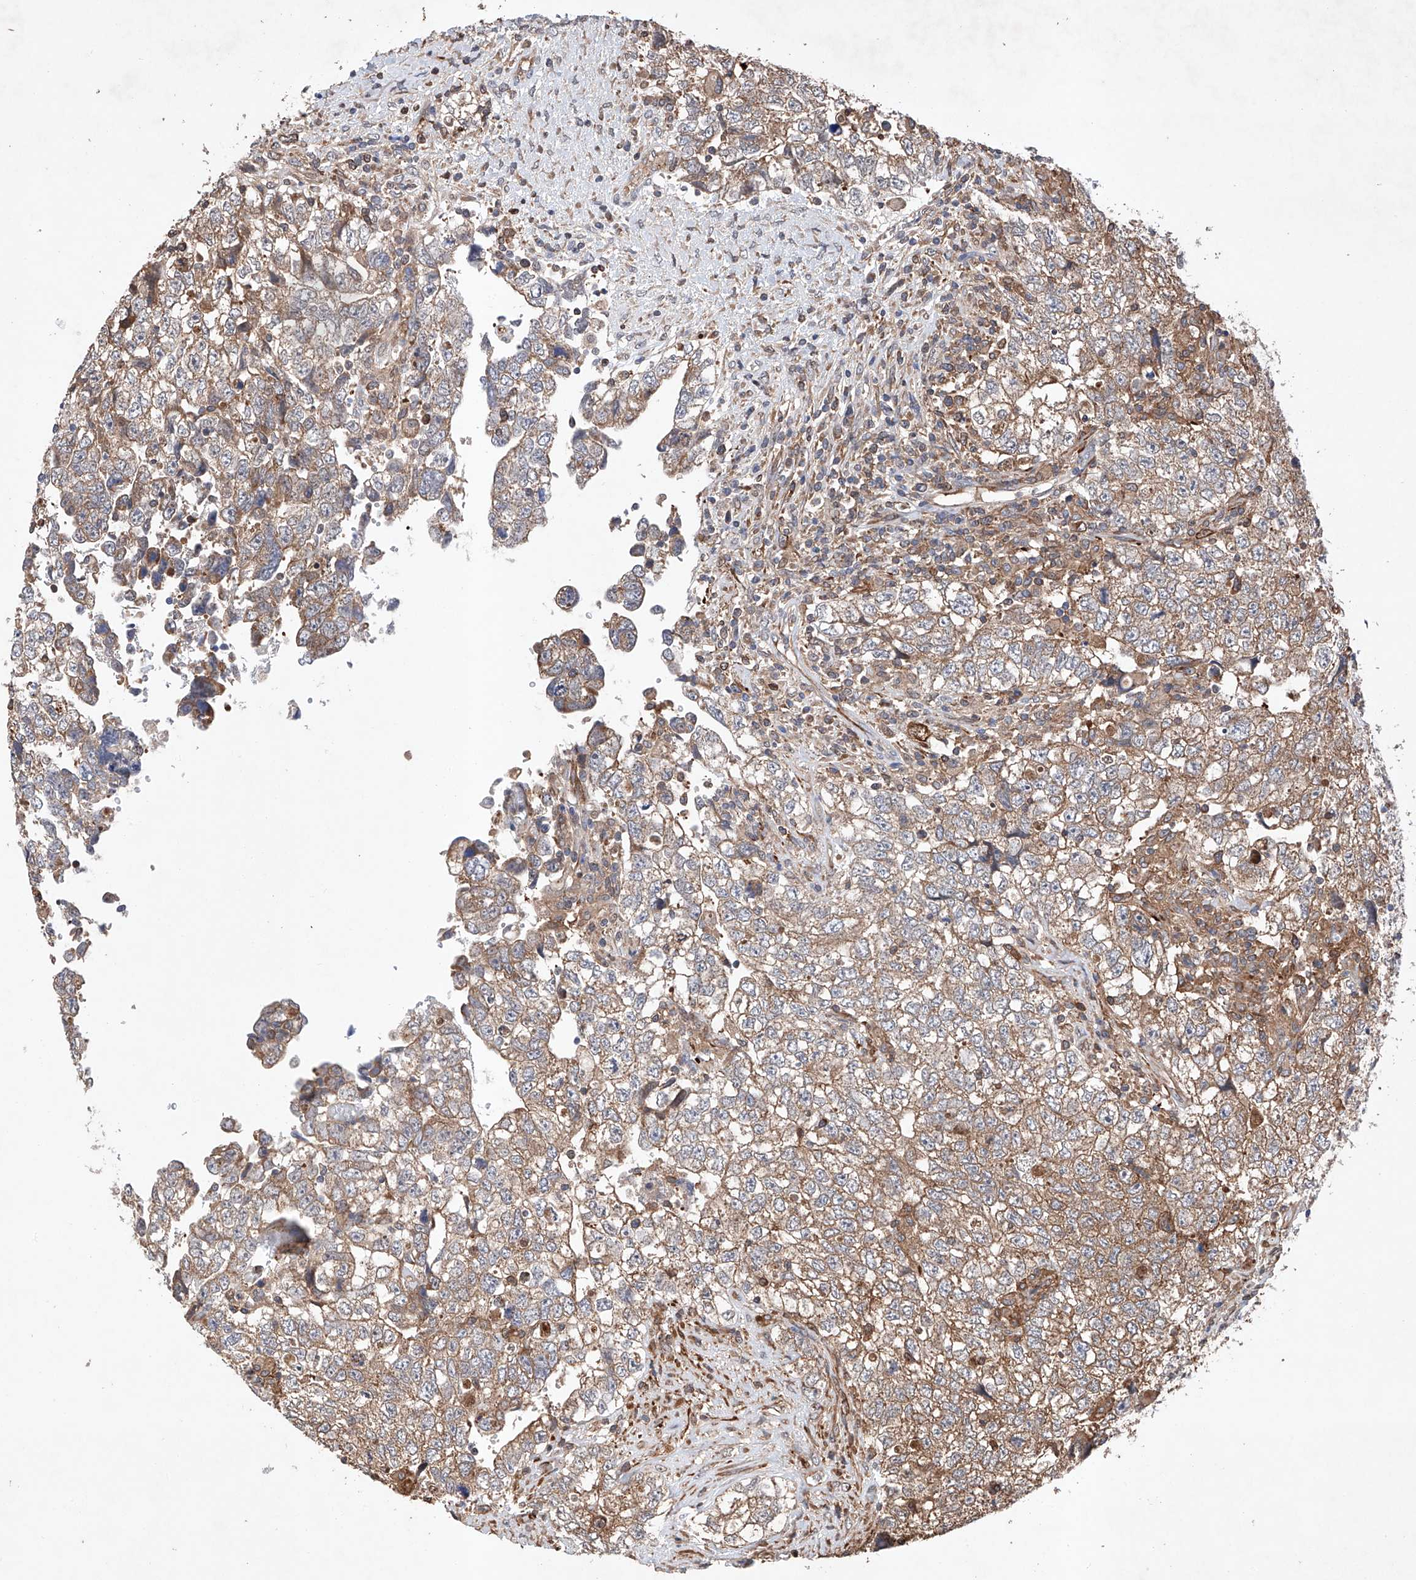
{"staining": {"intensity": "moderate", "quantity": ">75%", "location": "cytoplasmic/membranous"}, "tissue": "testis cancer", "cell_type": "Tumor cells", "image_type": "cancer", "snomed": [{"axis": "morphology", "description": "Carcinoma, Embryonal, NOS"}, {"axis": "topography", "description": "Testis"}], "caption": "Immunohistochemistry histopathology image of neoplastic tissue: embryonal carcinoma (testis) stained using IHC demonstrates medium levels of moderate protein expression localized specifically in the cytoplasmic/membranous of tumor cells, appearing as a cytoplasmic/membranous brown color.", "gene": "TIMM23", "patient": {"sex": "male", "age": 37}}